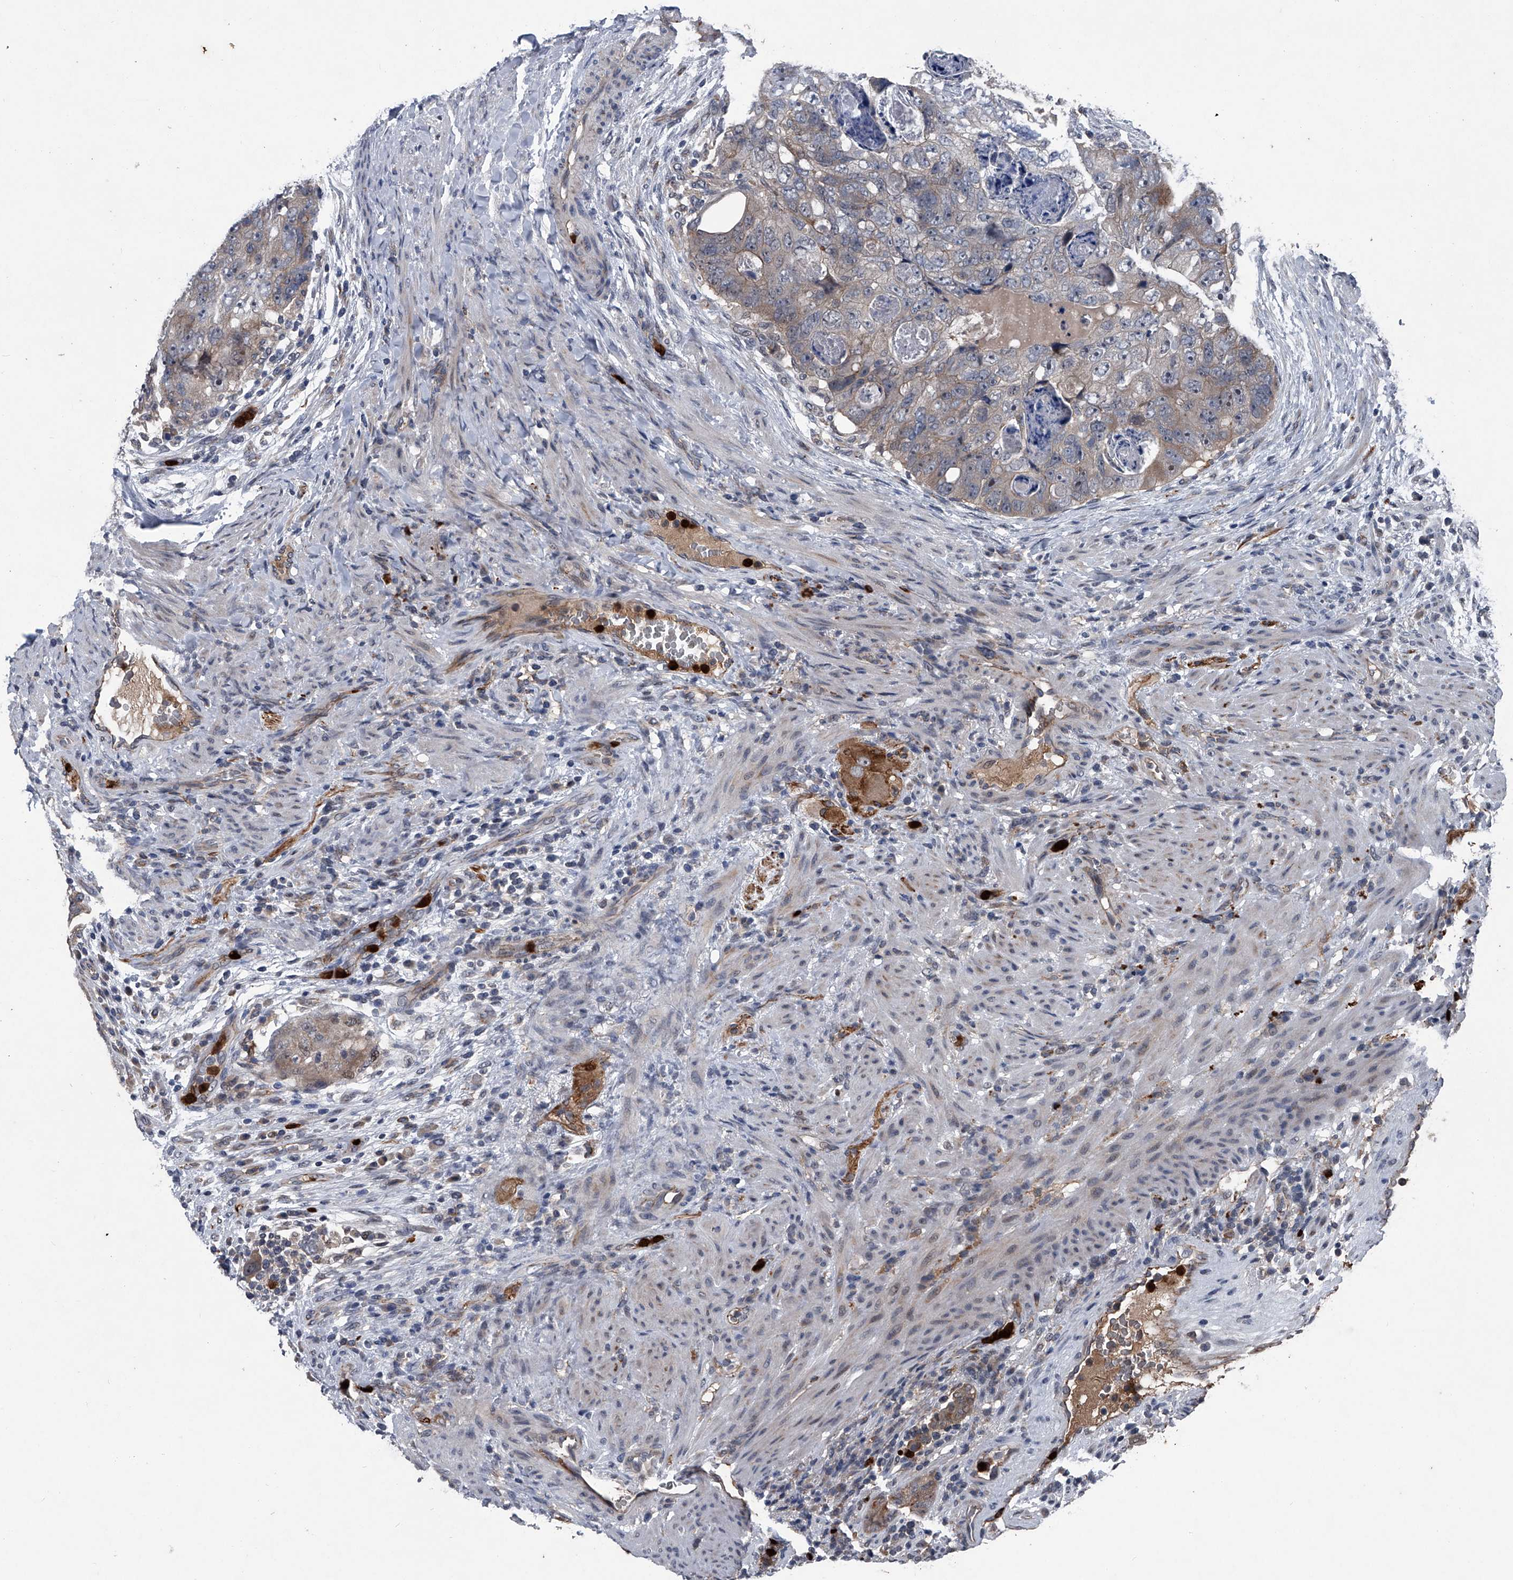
{"staining": {"intensity": "moderate", "quantity": "<25%", "location": "cytoplasmic/membranous"}, "tissue": "colorectal cancer", "cell_type": "Tumor cells", "image_type": "cancer", "snomed": [{"axis": "morphology", "description": "Adenocarcinoma, NOS"}, {"axis": "topography", "description": "Rectum"}], "caption": "Immunohistochemistry micrograph of human adenocarcinoma (colorectal) stained for a protein (brown), which shows low levels of moderate cytoplasmic/membranous positivity in about <25% of tumor cells.", "gene": "MAPKAP1", "patient": {"sex": "male", "age": 59}}